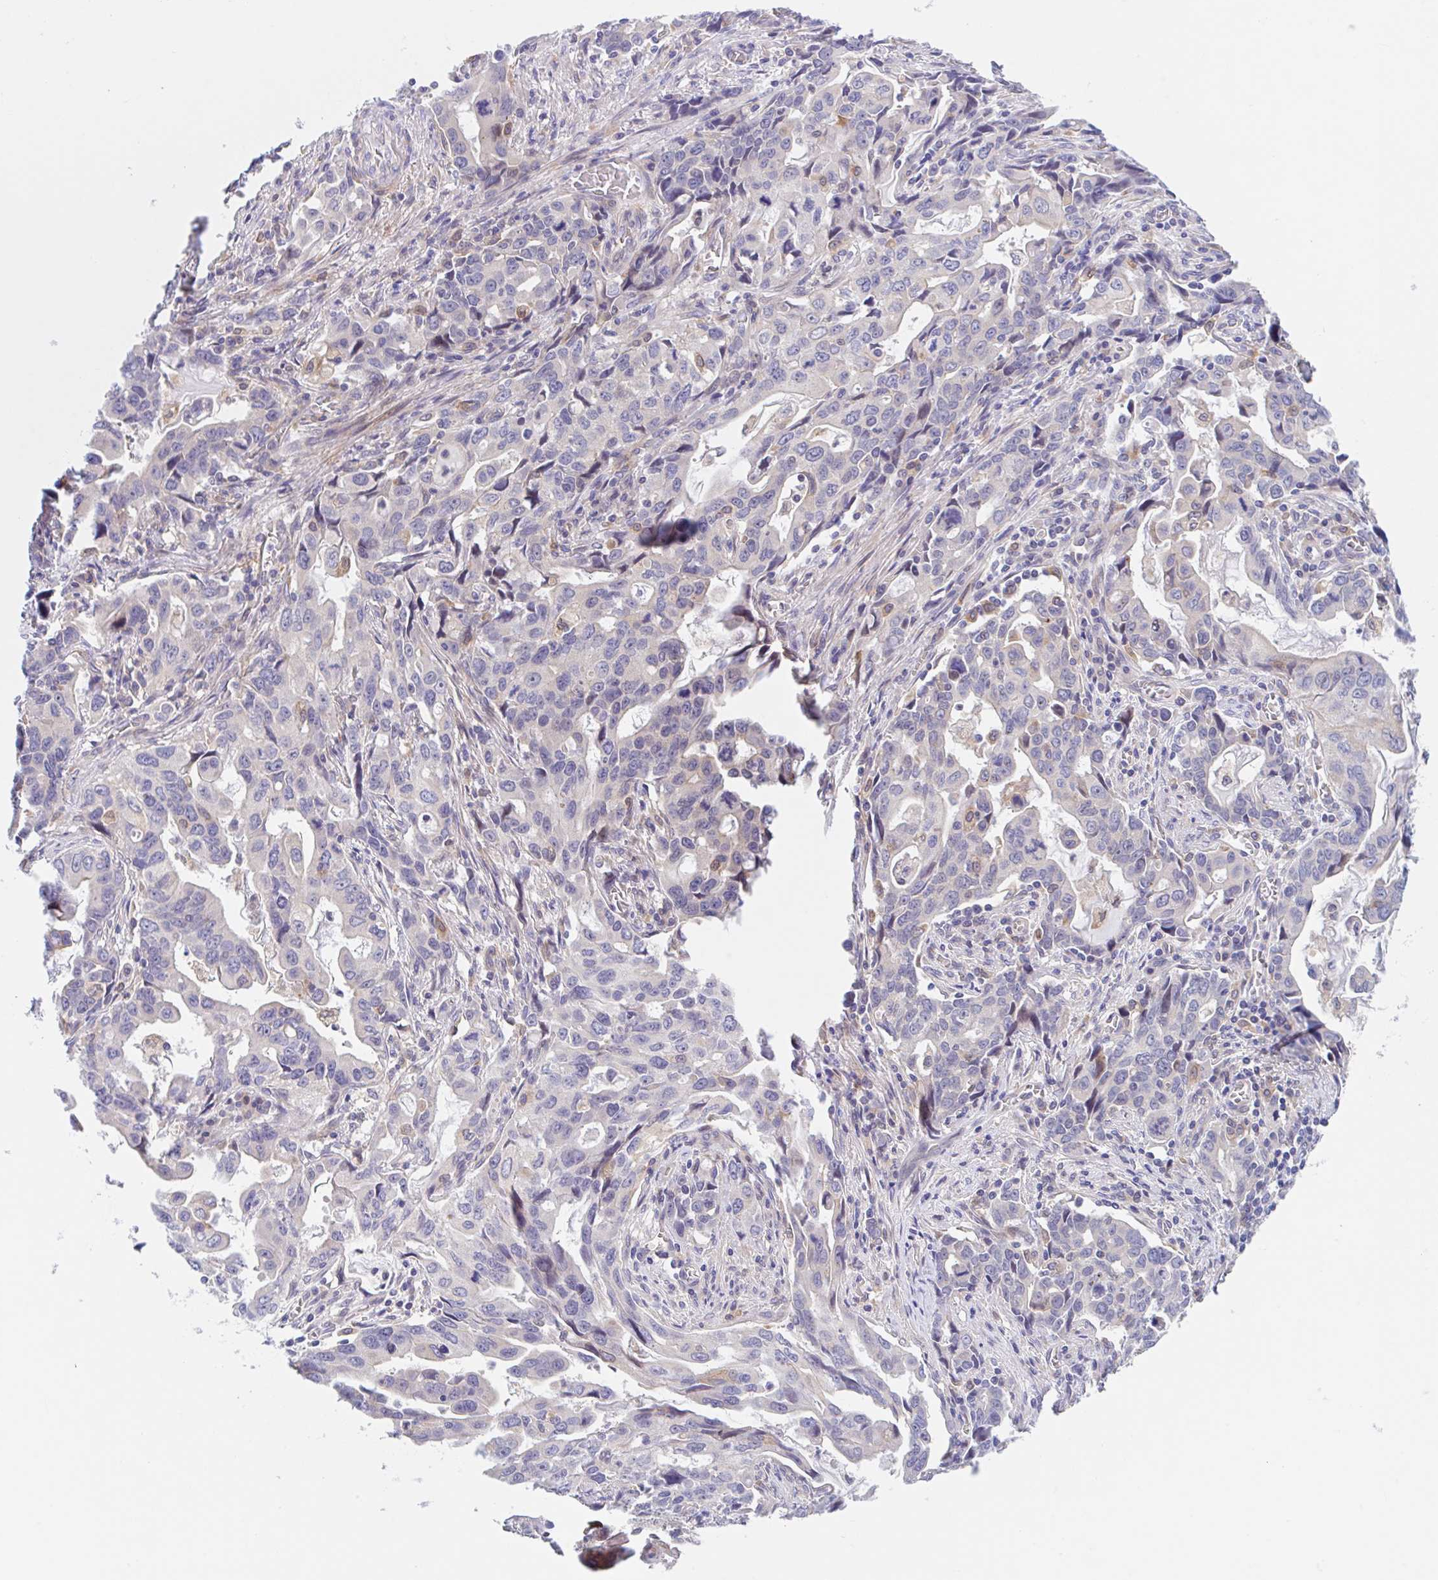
{"staining": {"intensity": "negative", "quantity": "none", "location": "none"}, "tissue": "stomach cancer", "cell_type": "Tumor cells", "image_type": "cancer", "snomed": [{"axis": "morphology", "description": "Adenocarcinoma, NOS"}, {"axis": "topography", "description": "Stomach, upper"}], "caption": "The IHC micrograph has no significant positivity in tumor cells of stomach adenocarcinoma tissue.", "gene": "TMEM86A", "patient": {"sex": "male", "age": 85}}